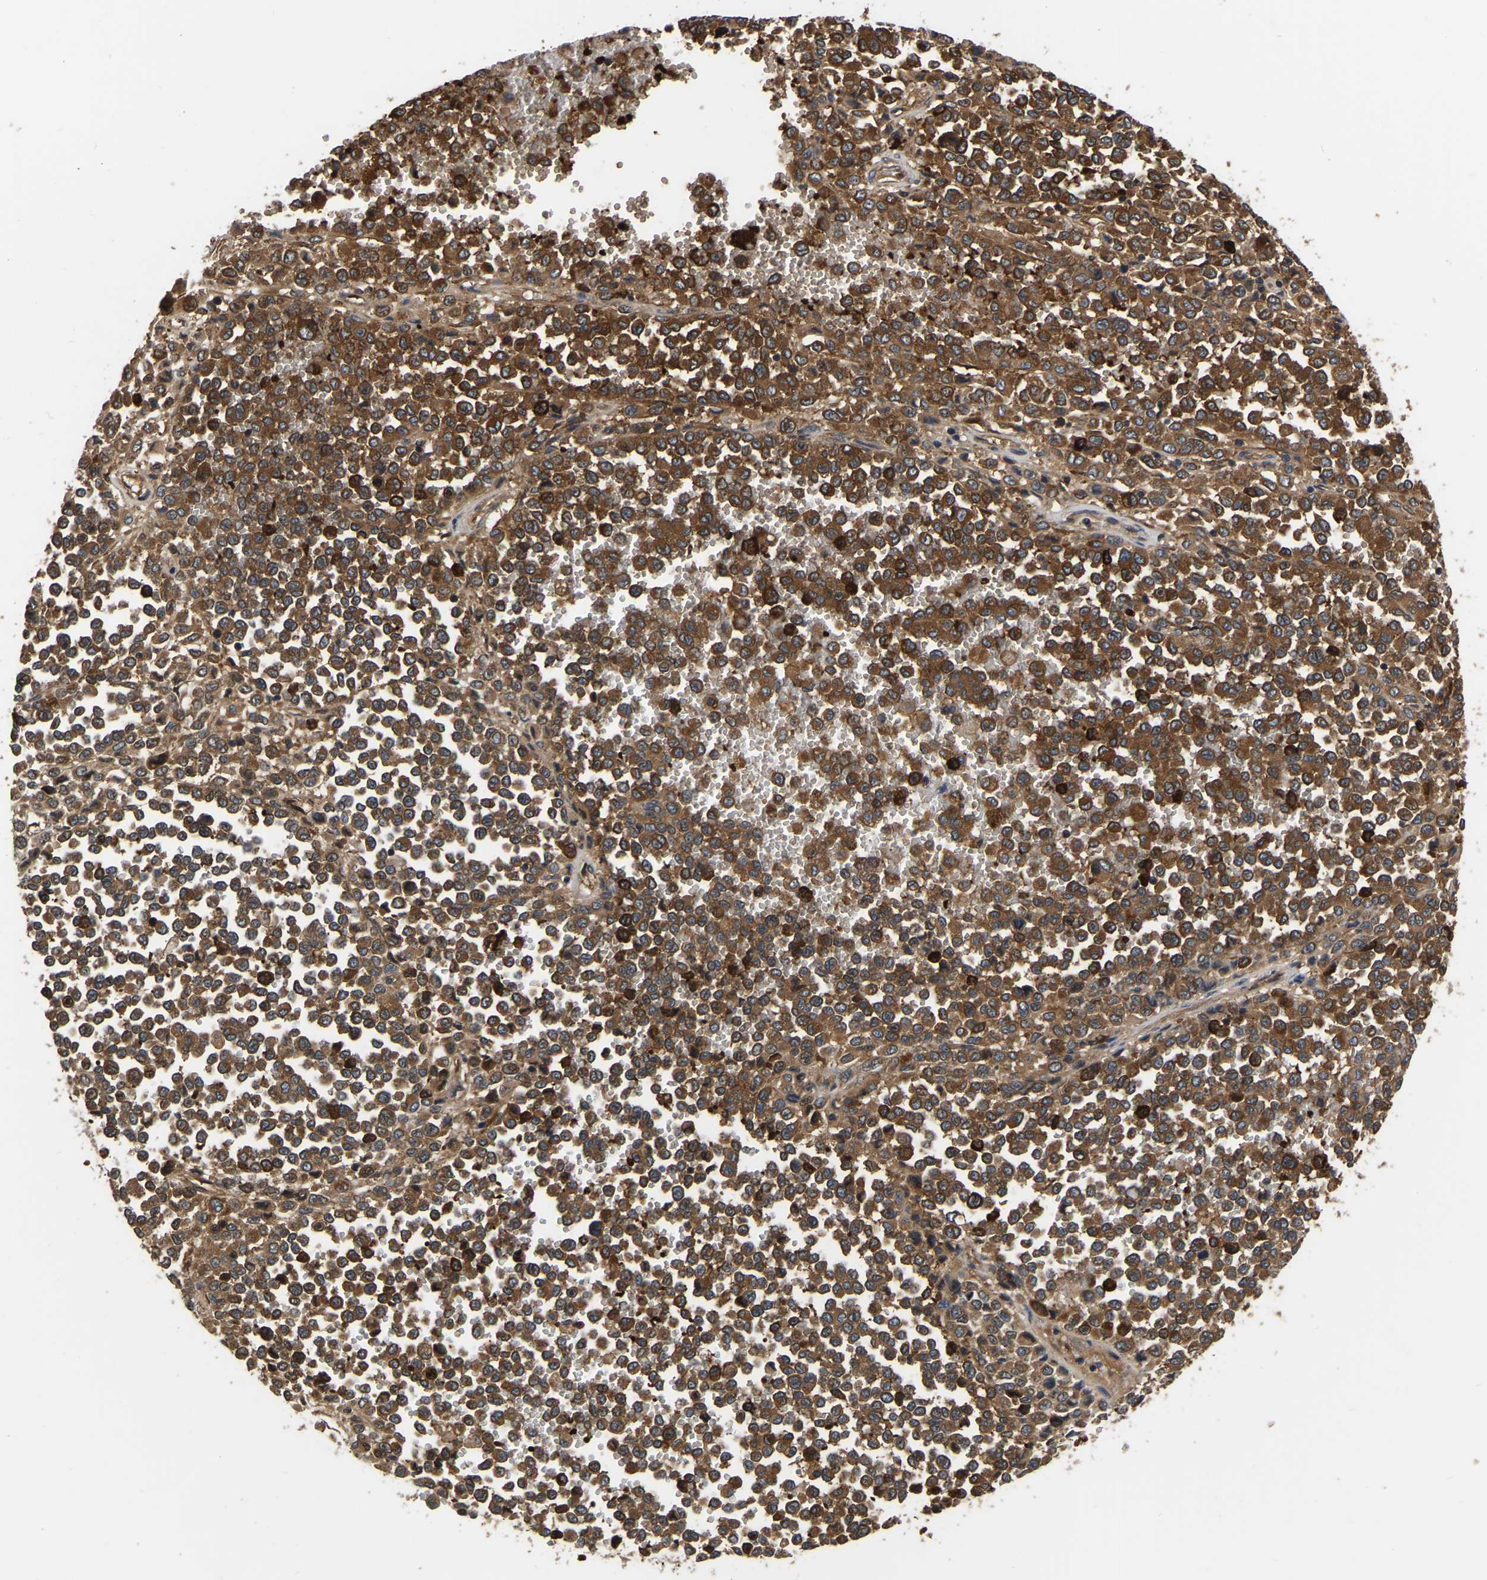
{"staining": {"intensity": "strong", "quantity": ">75%", "location": "cytoplasmic/membranous"}, "tissue": "melanoma", "cell_type": "Tumor cells", "image_type": "cancer", "snomed": [{"axis": "morphology", "description": "Malignant melanoma, Metastatic site"}, {"axis": "topography", "description": "Pancreas"}], "caption": "This image shows immunohistochemistry (IHC) staining of melanoma, with high strong cytoplasmic/membranous staining in about >75% of tumor cells.", "gene": "GARS1", "patient": {"sex": "female", "age": 30}}